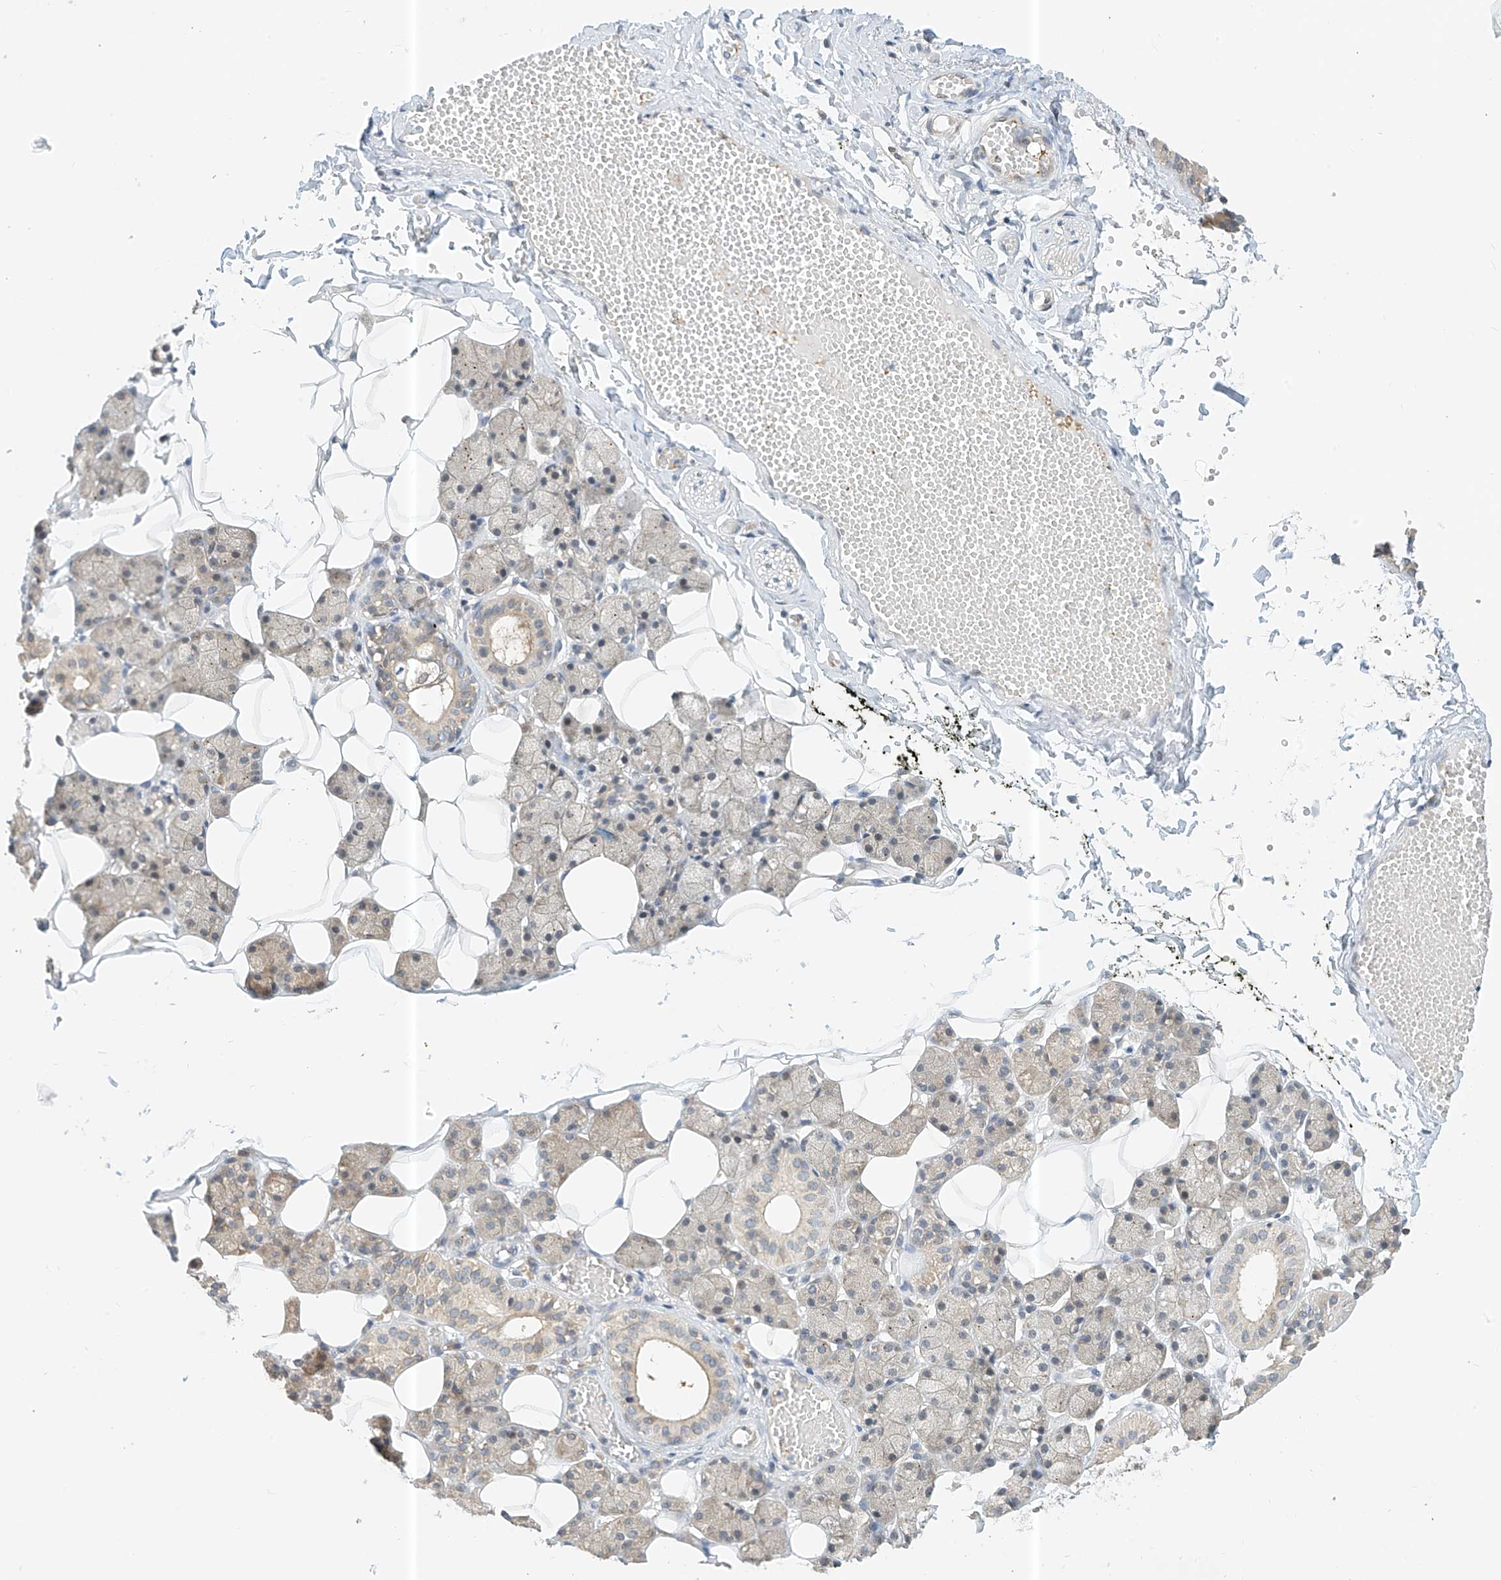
{"staining": {"intensity": "weak", "quantity": "25%-75%", "location": "cytoplasmic/membranous"}, "tissue": "salivary gland", "cell_type": "Glandular cells", "image_type": "normal", "snomed": [{"axis": "morphology", "description": "Normal tissue, NOS"}, {"axis": "topography", "description": "Salivary gland"}], "caption": "Immunohistochemistry staining of benign salivary gland, which shows low levels of weak cytoplasmic/membranous positivity in approximately 25%-75% of glandular cells indicating weak cytoplasmic/membranous protein expression. The staining was performed using DAB (3,3'-diaminobenzidine) (brown) for protein detection and nuclei were counterstained in hematoxylin (blue).", "gene": "PPA2", "patient": {"sex": "female", "age": 33}}